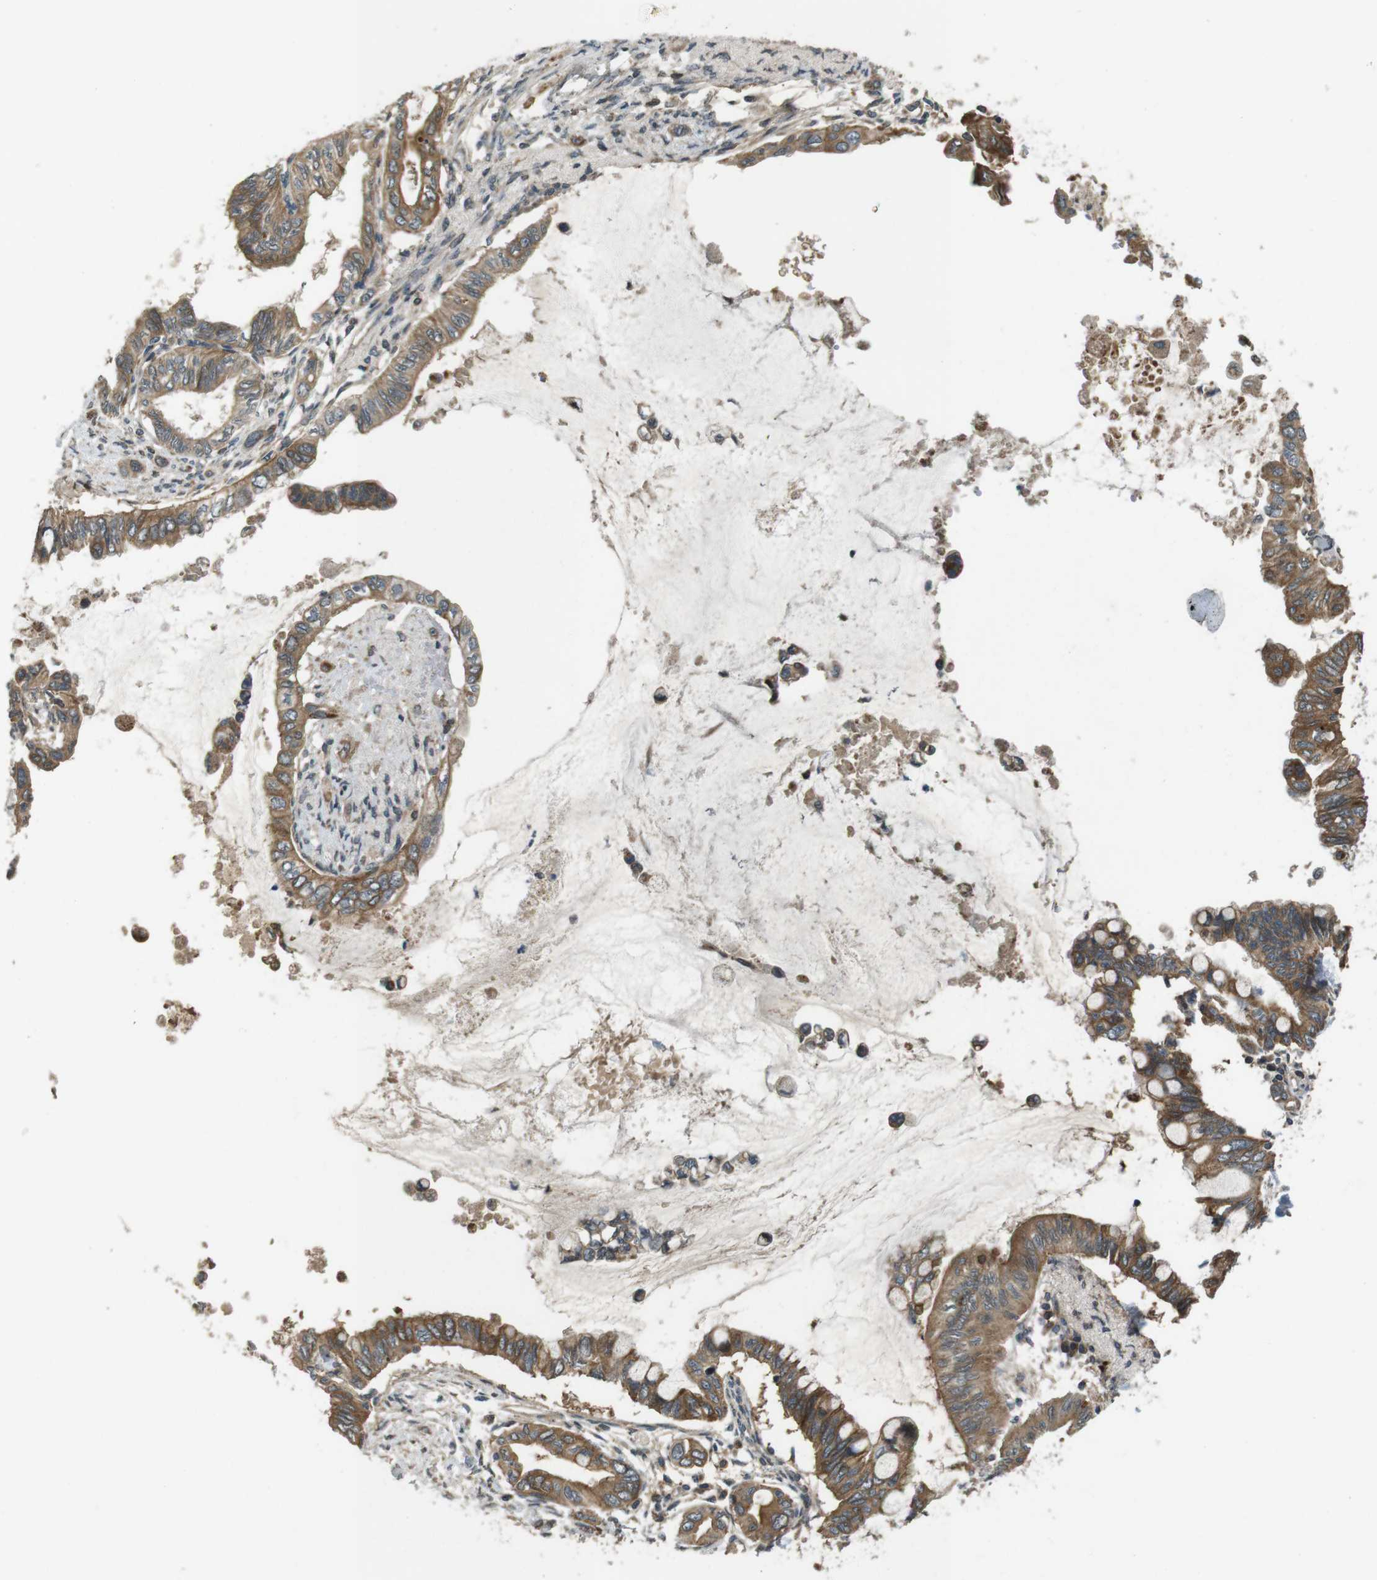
{"staining": {"intensity": "moderate", "quantity": ">75%", "location": "cytoplasmic/membranous"}, "tissue": "pancreatic cancer", "cell_type": "Tumor cells", "image_type": "cancer", "snomed": [{"axis": "morphology", "description": "Adenocarcinoma, NOS"}, {"axis": "topography", "description": "Pancreas"}], "caption": "Brown immunohistochemical staining in human pancreatic cancer (adenocarcinoma) exhibits moderate cytoplasmic/membranous staining in about >75% of tumor cells.", "gene": "IFFO2", "patient": {"sex": "female", "age": 60}}